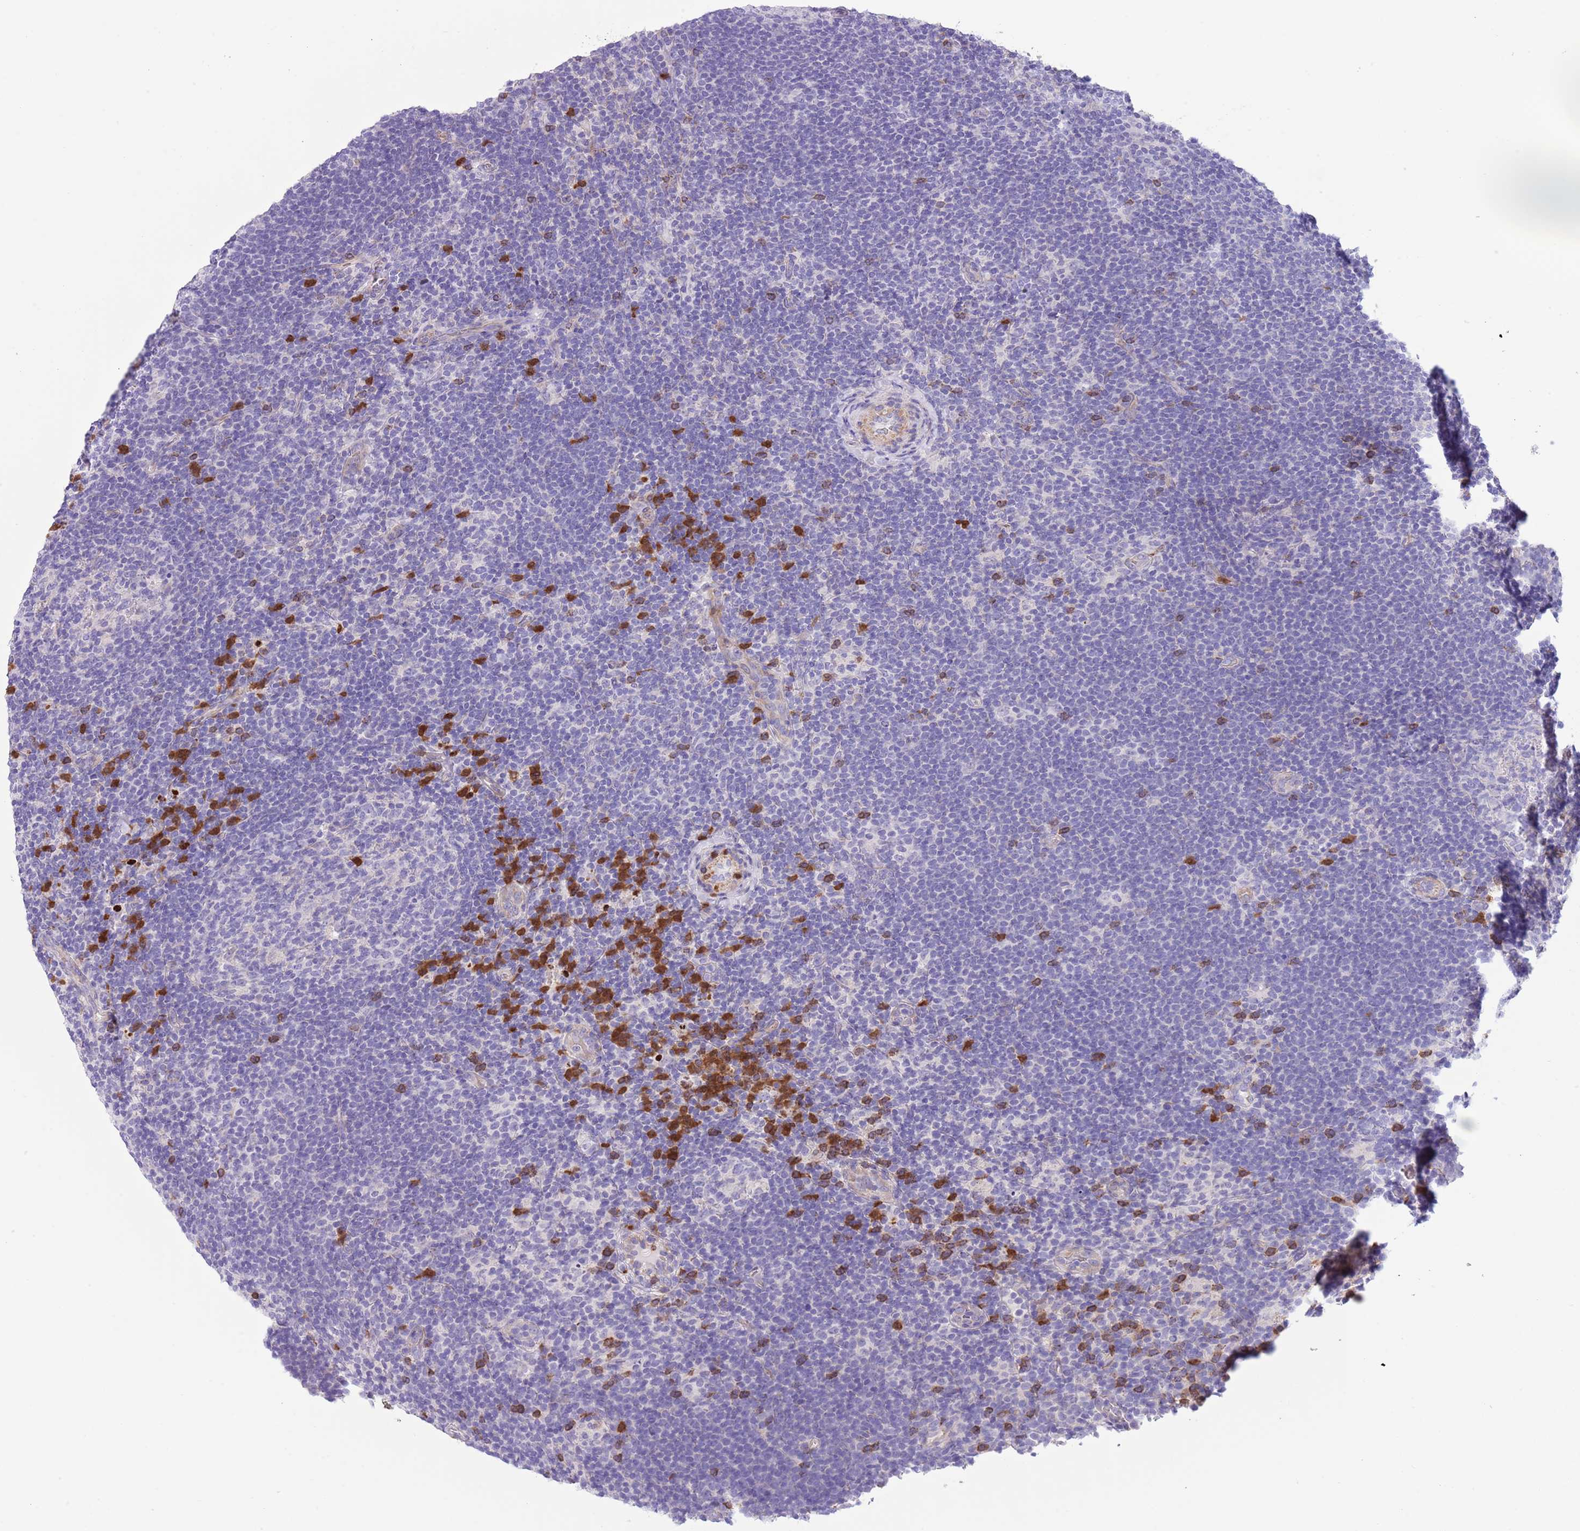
{"staining": {"intensity": "negative", "quantity": "none", "location": "none"}, "tissue": "lymphoma", "cell_type": "Tumor cells", "image_type": "cancer", "snomed": [{"axis": "morphology", "description": "Hodgkin's disease, NOS"}, {"axis": "topography", "description": "Lymph node"}], "caption": "There is no significant positivity in tumor cells of lymphoma.", "gene": "OR6M1", "patient": {"sex": "female", "age": 57}}